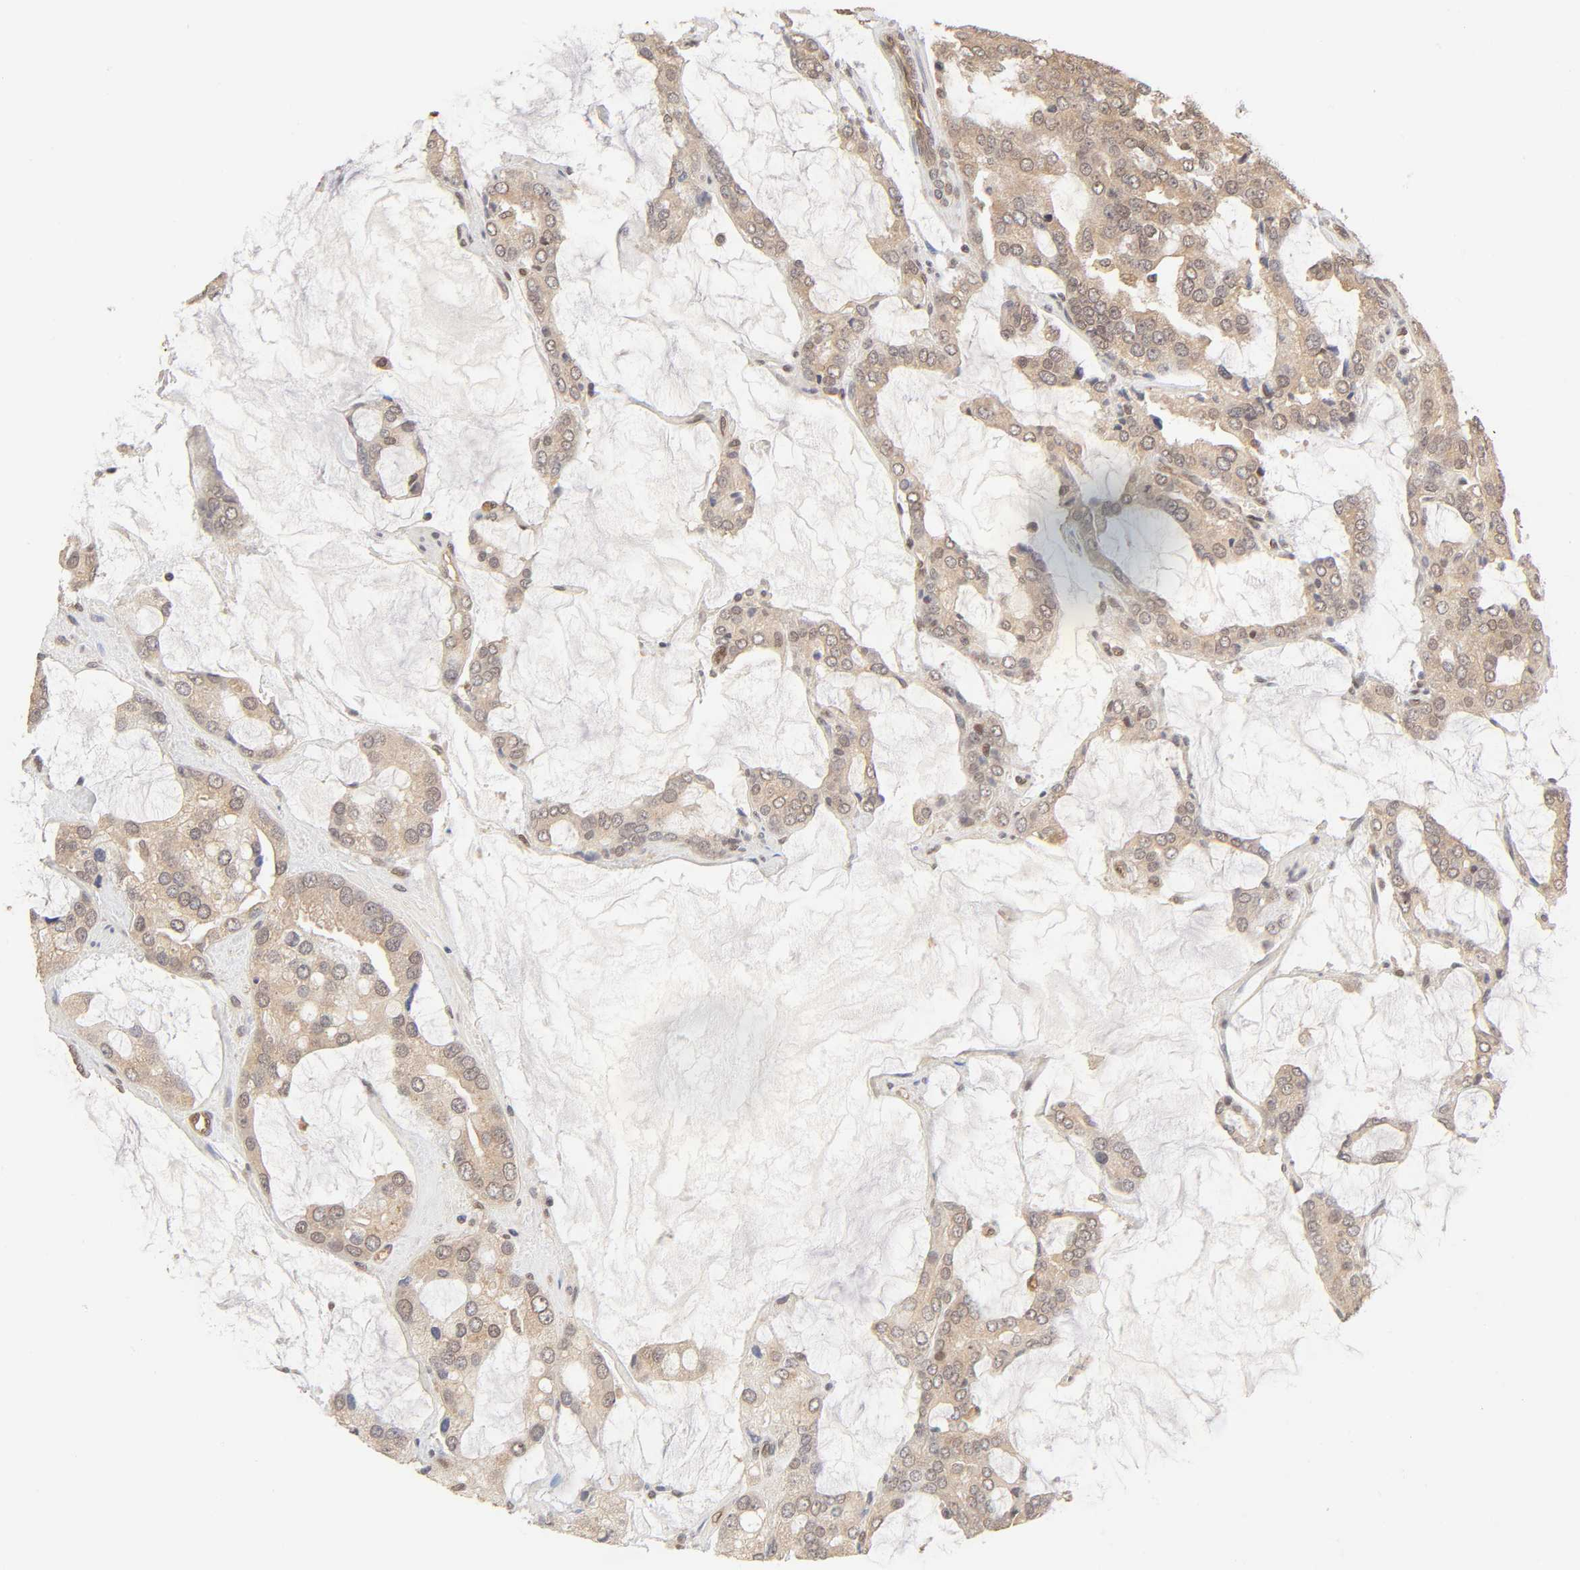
{"staining": {"intensity": "weak", "quantity": ">75%", "location": "cytoplasmic/membranous"}, "tissue": "prostate cancer", "cell_type": "Tumor cells", "image_type": "cancer", "snomed": [{"axis": "morphology", "description": "Adenocarcinoma, High grade"}, {"axis": "topography", "description": "Prostate"}], "caption": "Weak cytoplasmic/membranous protein positivity is identified in approximately >75% of tumor cells in adenocarcinoma (high-grade) (prostate). The staining was performed using DAB, with brown indicating positive protein expression. Nuclei are stained blue with hematoxylin.", "gene": "MAPK1", "patient": {"sex": "male", "age": 67}}